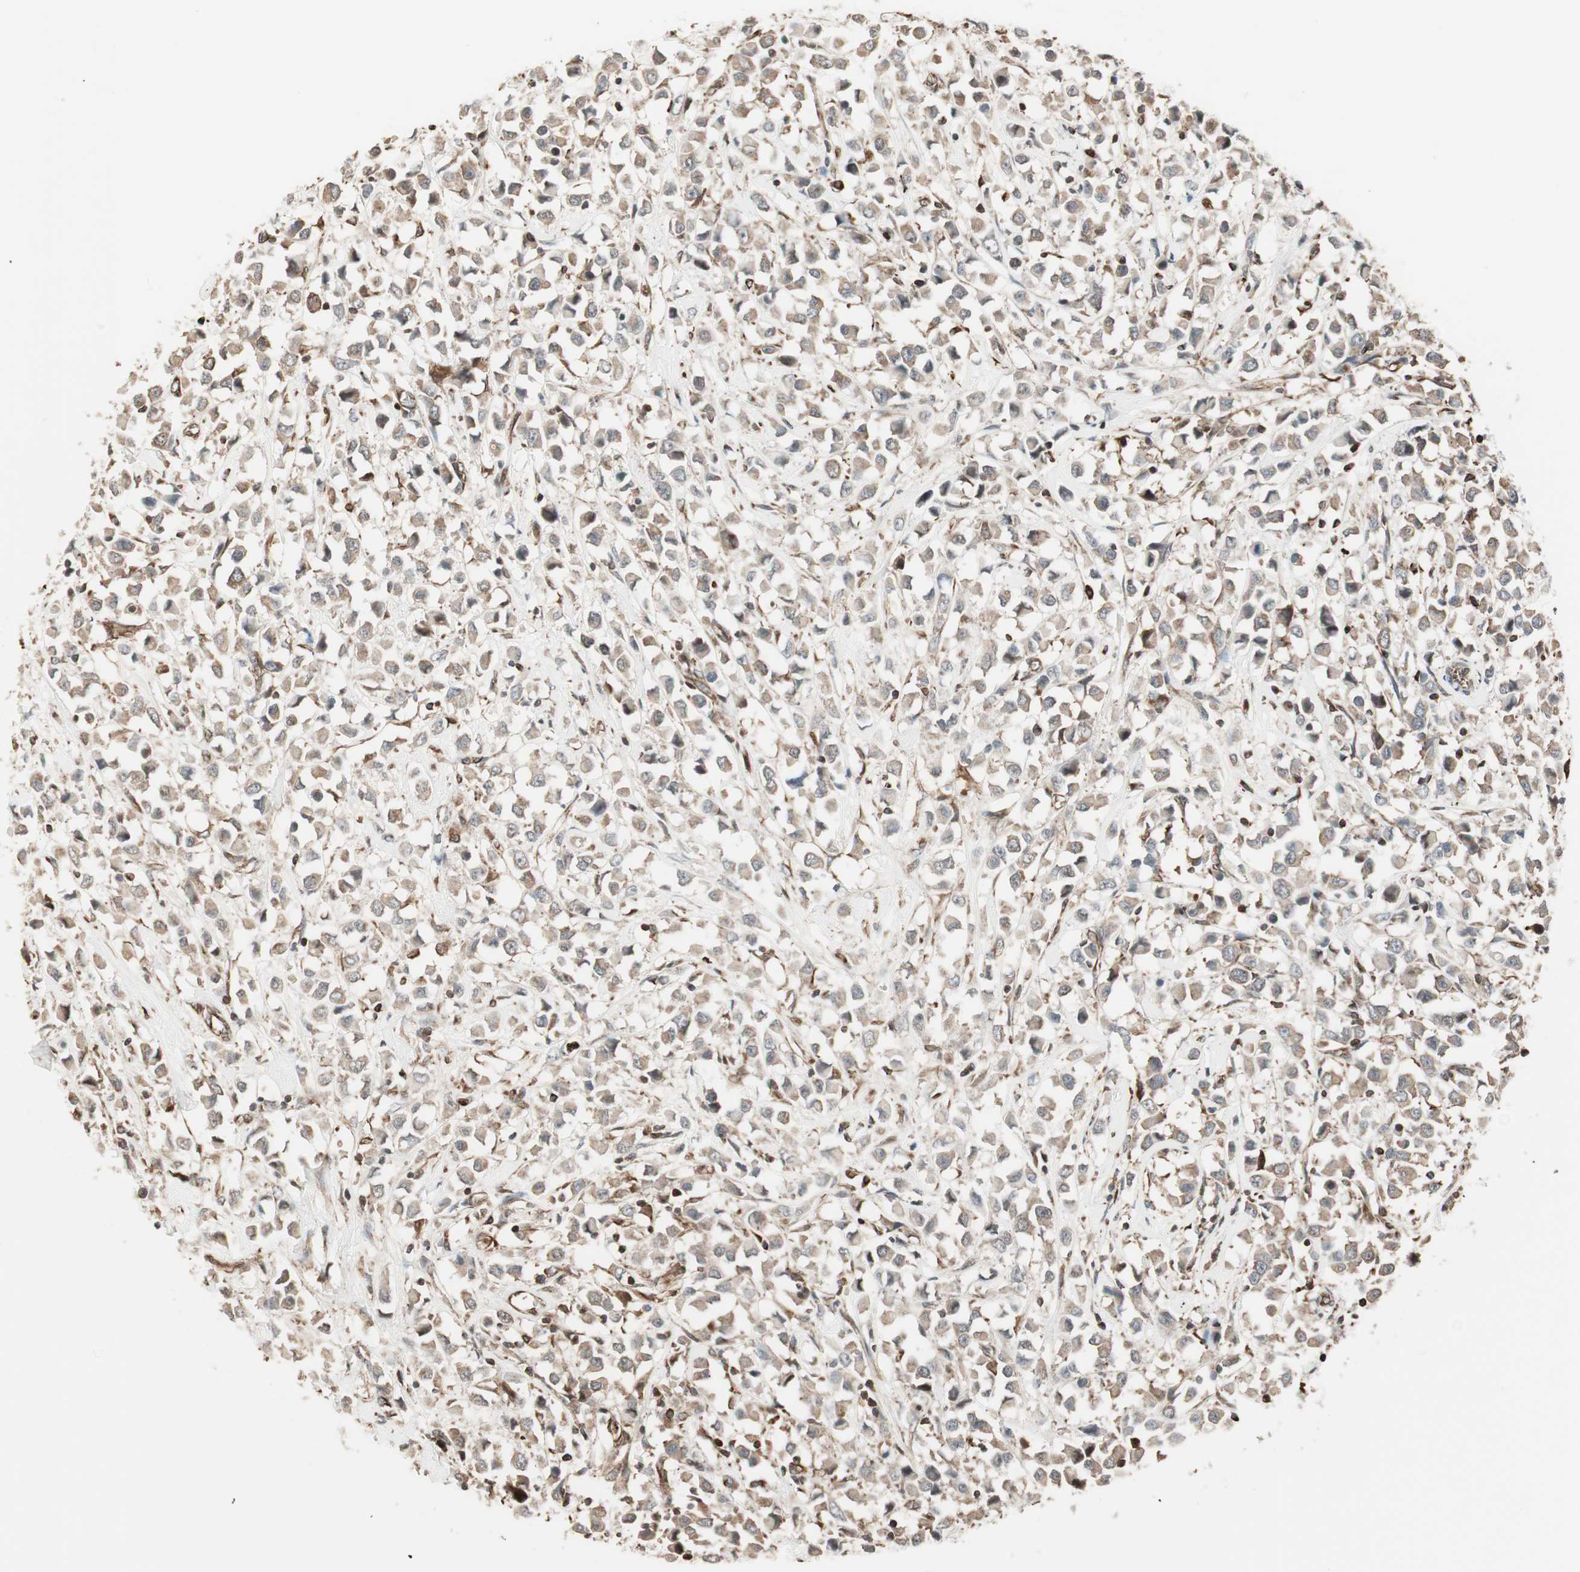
{"staining": {"intensity": "weak", "quantity": ">75%", "location": "cytoplasmic/membranous"}, "tissue": "breast cancer", "cell_type": "Tumor cells", "image_type": "cancer", "snomed": [{"axis": "morphology", "description": "Duct carcinoma"}, {"axis": "topography", "description": "Breast"}], "caption": "This micrograph demonstrates IHC staining of breast cancer (invasive ductal carcinoma), with low weak cytoplasmic/membranous staining in about >75% of tumor cells.", "gene": "MAD2L2", "patient": {"sex": "female", "age": 61}}